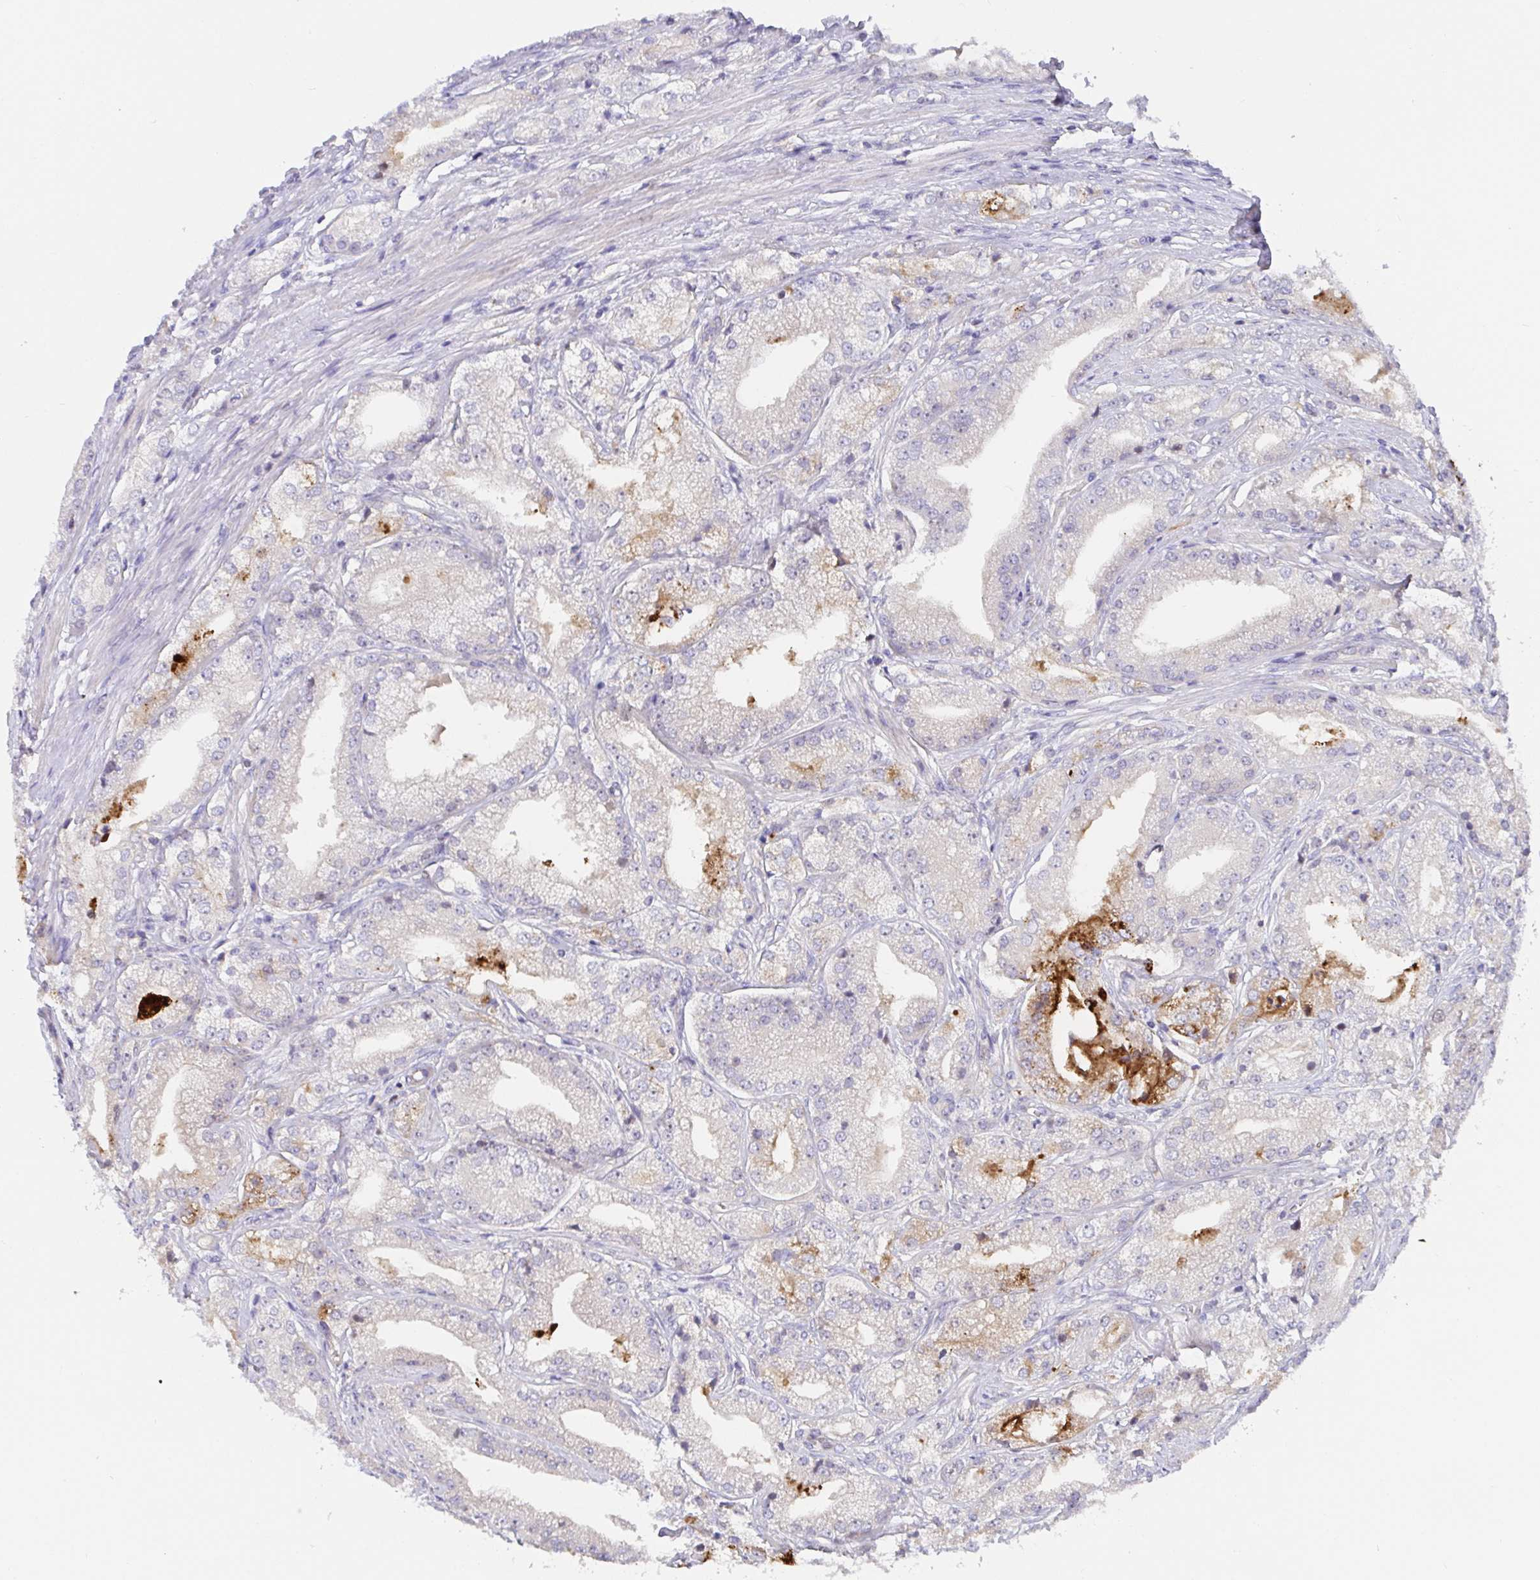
{"staining": {"intensity": "moderate", "quantity": "<25%", "location": "cytoplasmic/membranous"}, "tissue": "prostate cancer", "cell_type": "Tumor cells", "image_type": "cancer", "snomed": [{"axis": "morphology", "description": "Adenocarcinoma, High grade"}, {"axis": "topography", "description": "Prostate"}], "caption": "IHC of human prostate cancer (high-grade adenocarcinoma) demonstrates low levels of moderate cytoplasmic/membranous staining in approximately <25% of tumor cells.", "gene": "TIMELESS", "patient": {"sex": "male", "age": 61}}